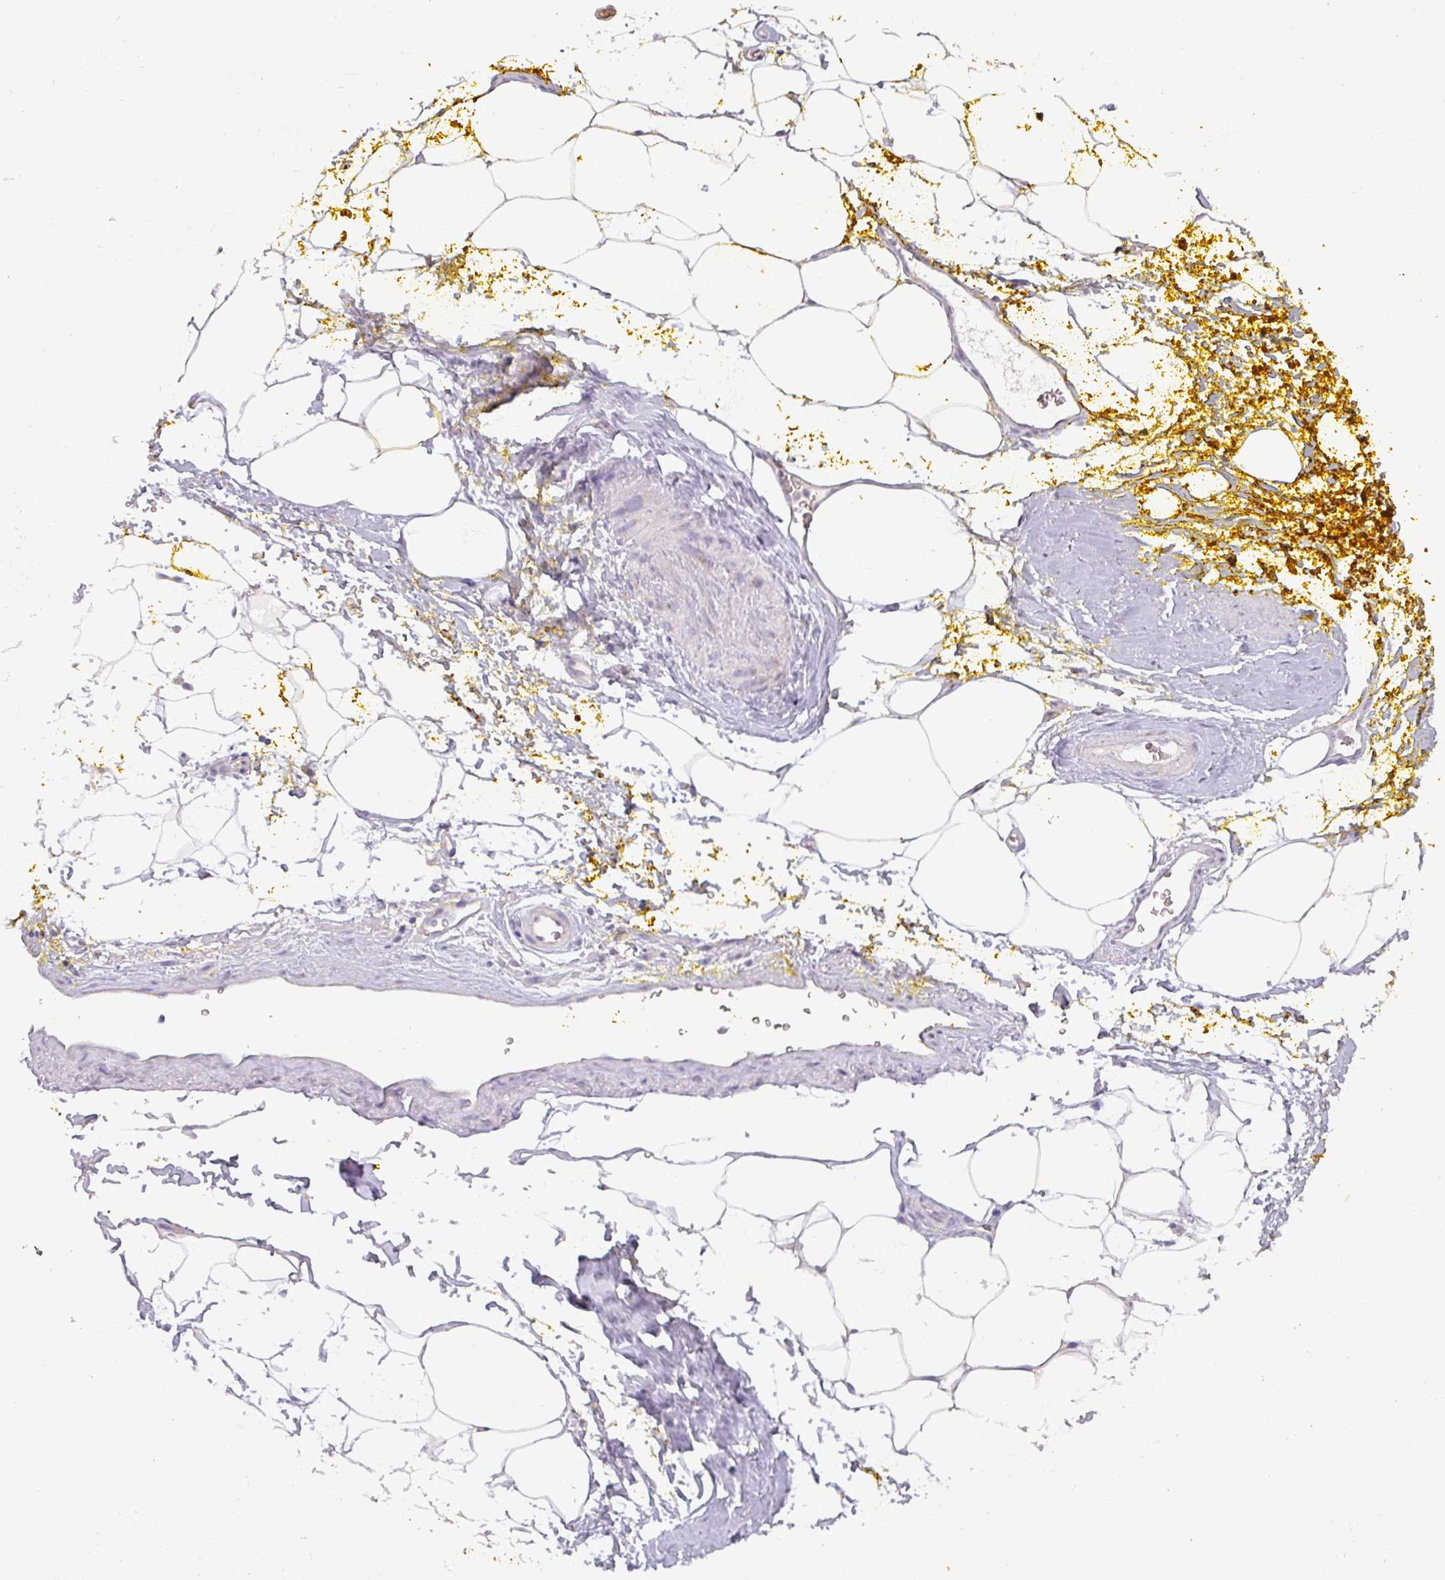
{"staining": {"intensity": "negative", "quantity": "none", "location": "none"}, "tissue": "adipose tissue", "cell_type": "Adipocytes", "image_type": "normal", "snomed": [{"axis": "morphology", "description": "Normal tissue, NOS"}, {"axis": "morphology", "description": "Adenocarcinoma, Low grade"}, {"axis": "topography", "description": "Prostate"}, {"axis": "topography", "description": "Peripheral nerve tissue"}], "caption": "The IHC photomicrograph has no significant expression in adipocytes of adipose tissue.", "gene": "DRD5", "patient": {"sex": "male", "age": 63}}